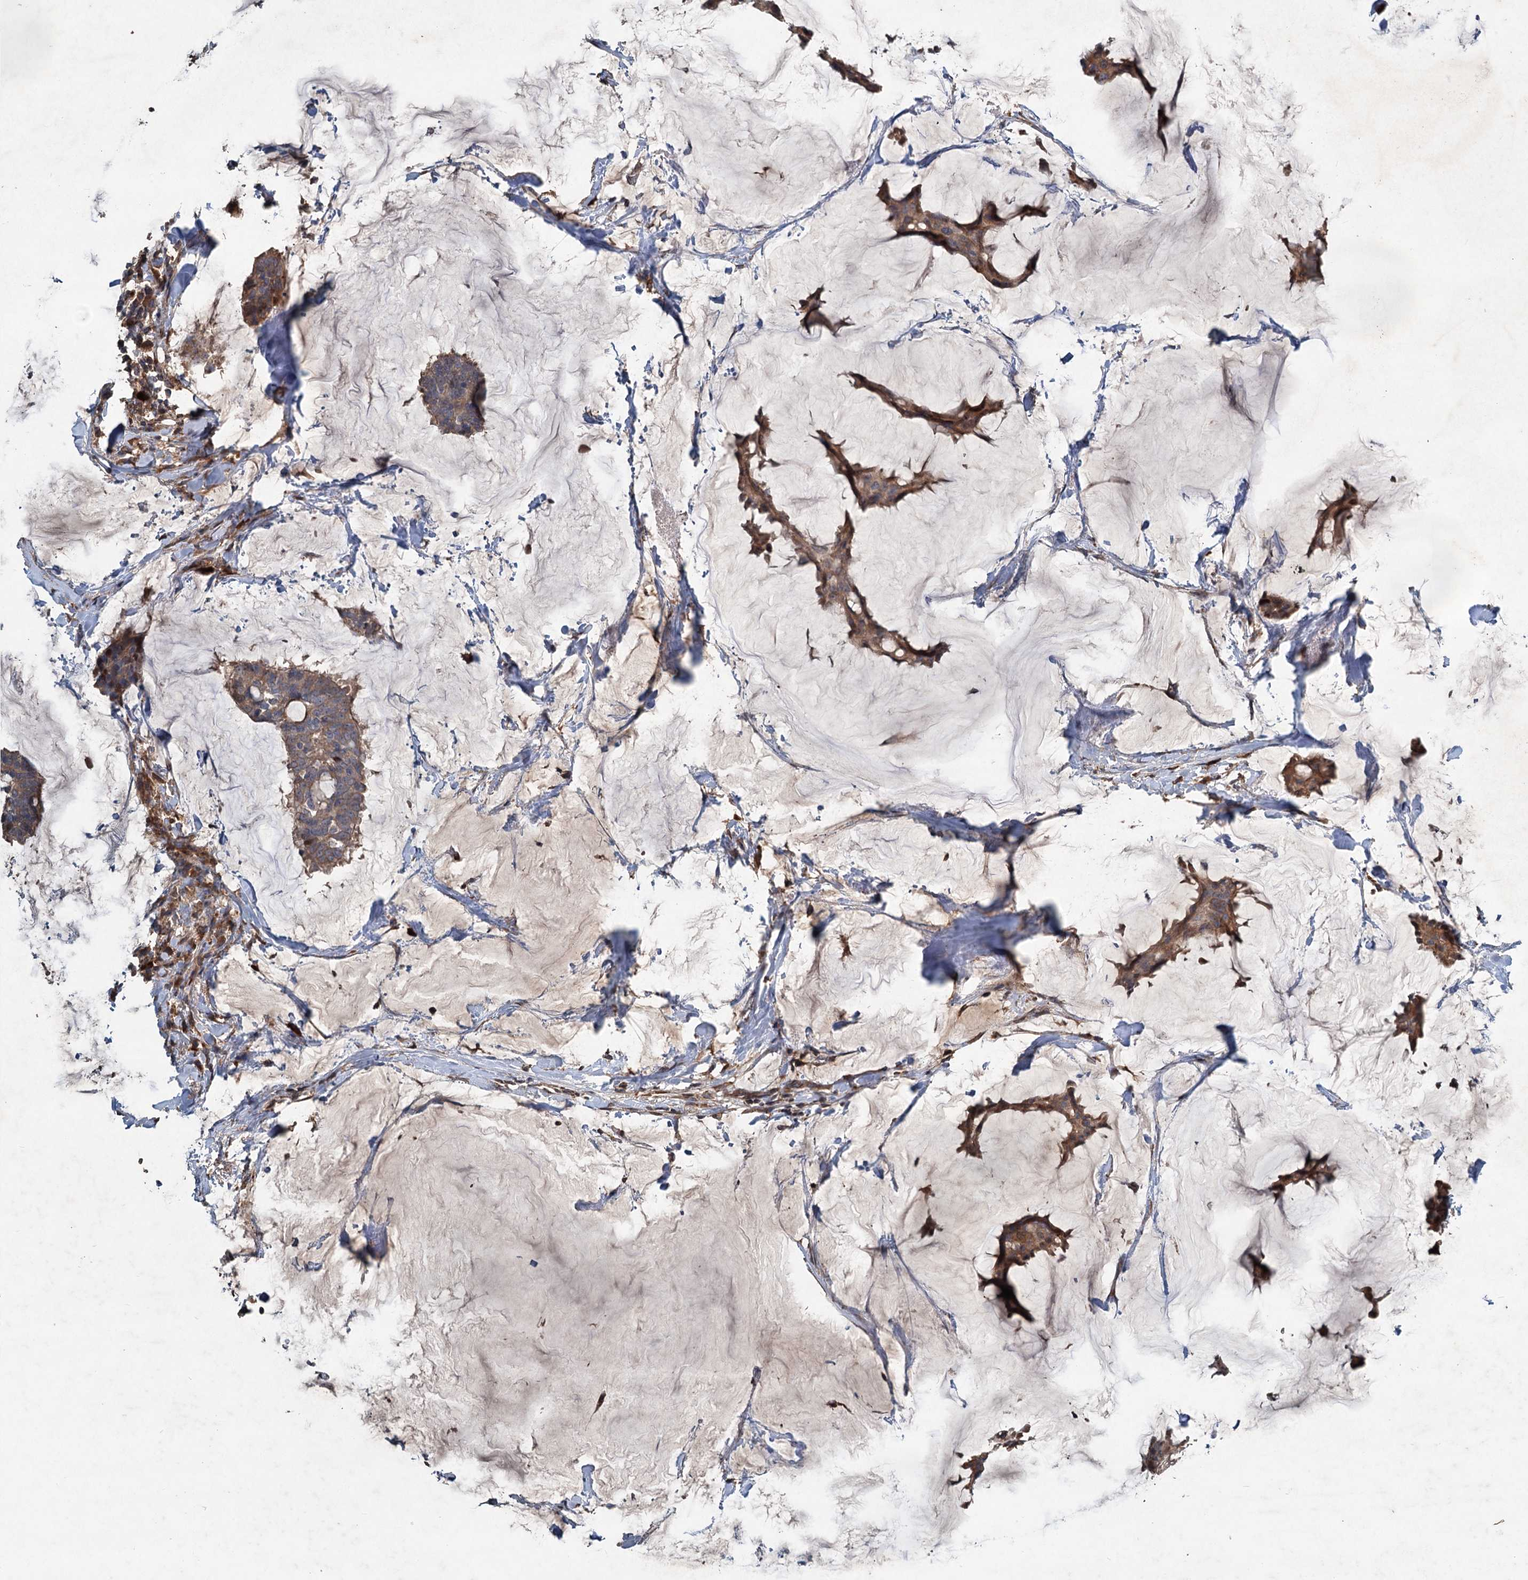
{"staining": {"intensity": "moderate", "quantity": ">75%", "location": "cytoplasmic/membranous"}, "tissue": "breast cancer", "cell_type": "Tumor cells", "image_type": "cancer", "snomed": [{"axis": "morphology", "description": "Duct carcinoma"}, {"axis": "topography", "description": "Breast"}], "caption": "Protein analysis of breast invasive ductal carcinoma tissue demonstrates moderate cytoplasmic/membranous positivity in approximately >75% of tumor cells.", "gene": "TAPBPL", "patient": {"sex": "female", "age": 93}}